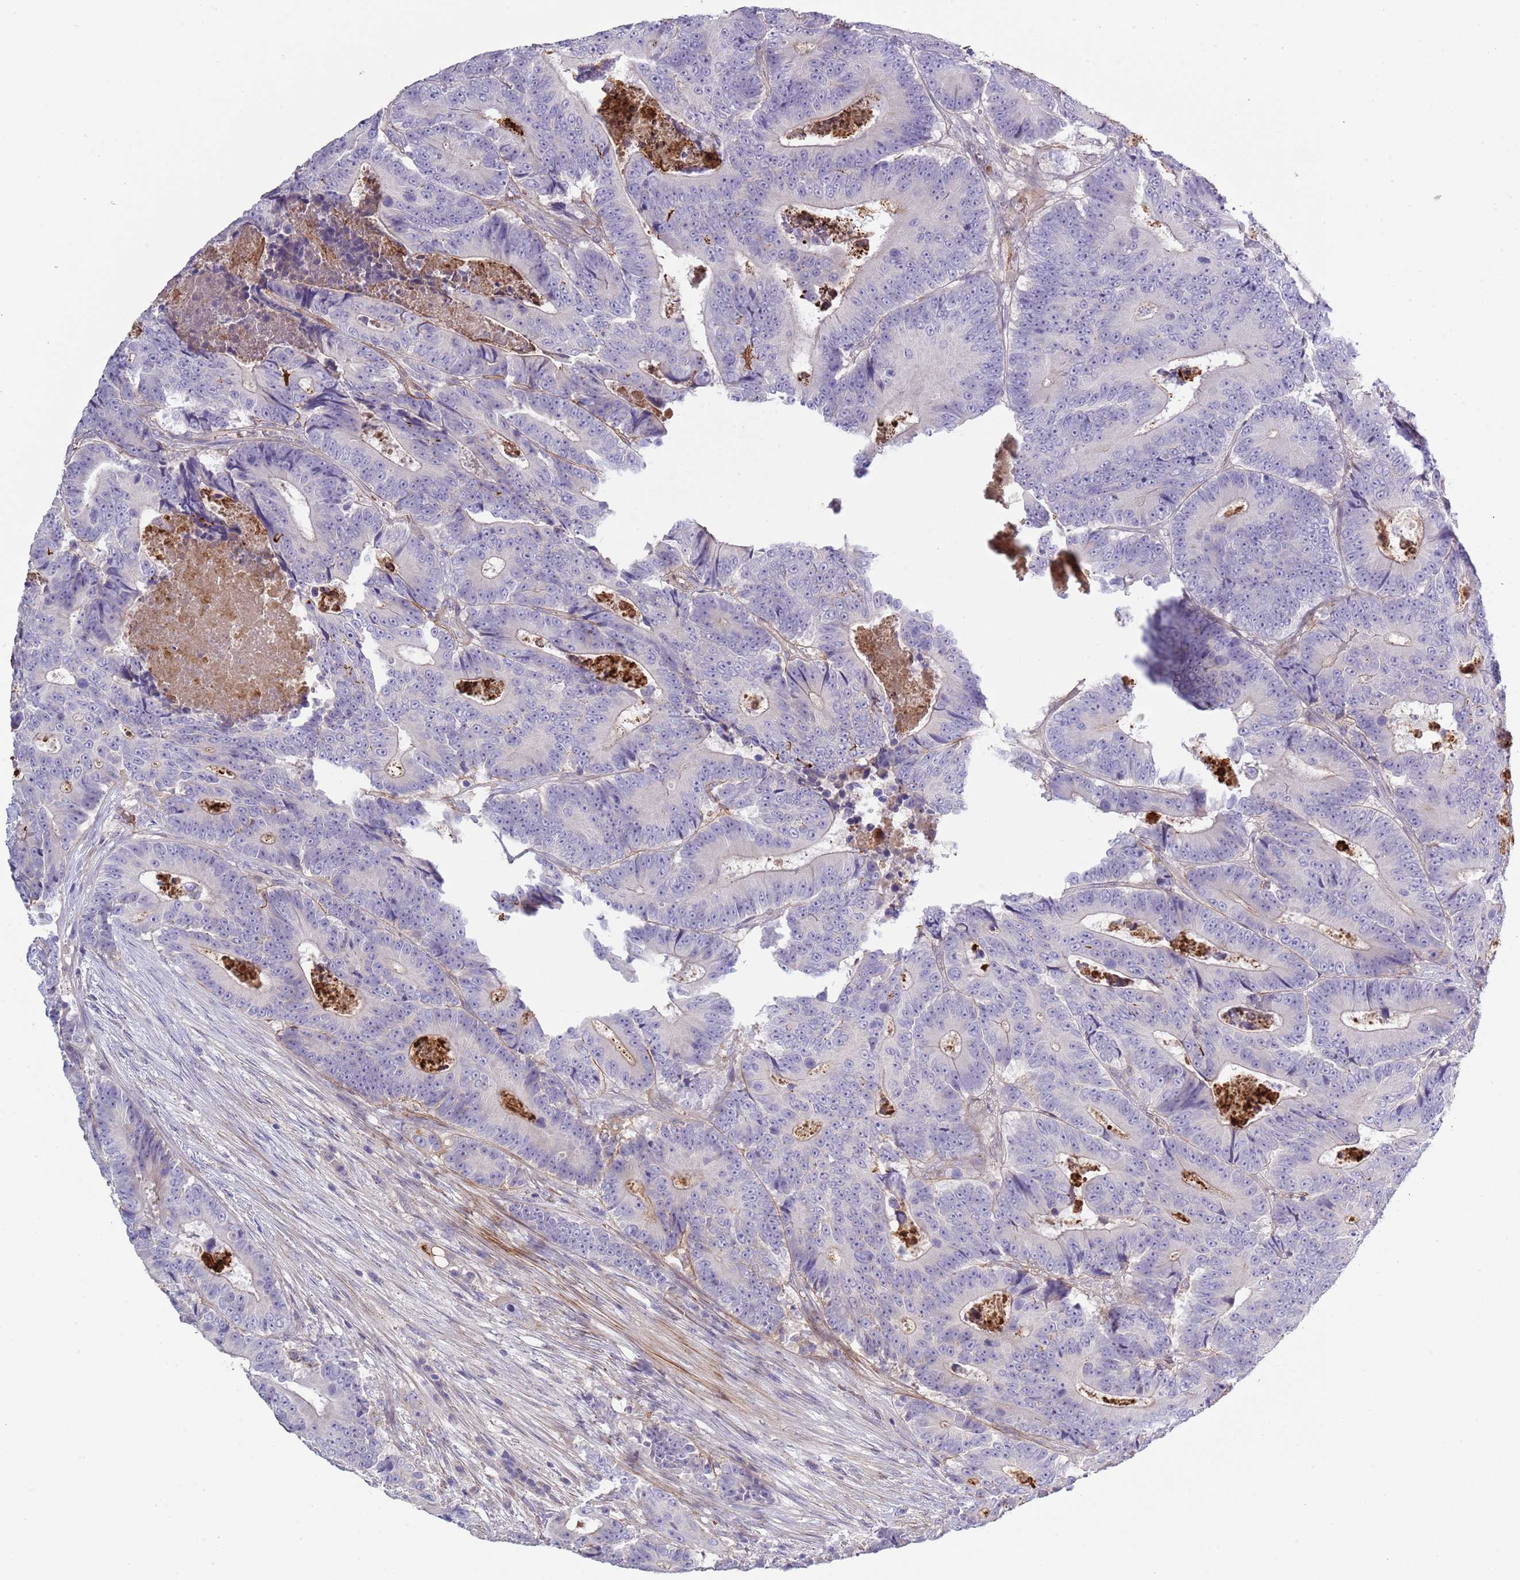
{"staining": {"intensity": "negative", "quantity": "none", "location": "none"}, "tissue": "colorectal cancer", "cell_type": "Tumor cells", "image_type": "cancer", "snomed": [{"axis": "morphology", "description": "Adenocarcinoma, NOS"}, {"axis": "topography", "description": "Colon"}], "caption": "Tumor cells are negative for protein expression in human colorectal cancer.", "gene": "TINAGL1", "patient": {"sex": "male", "age": 83}}